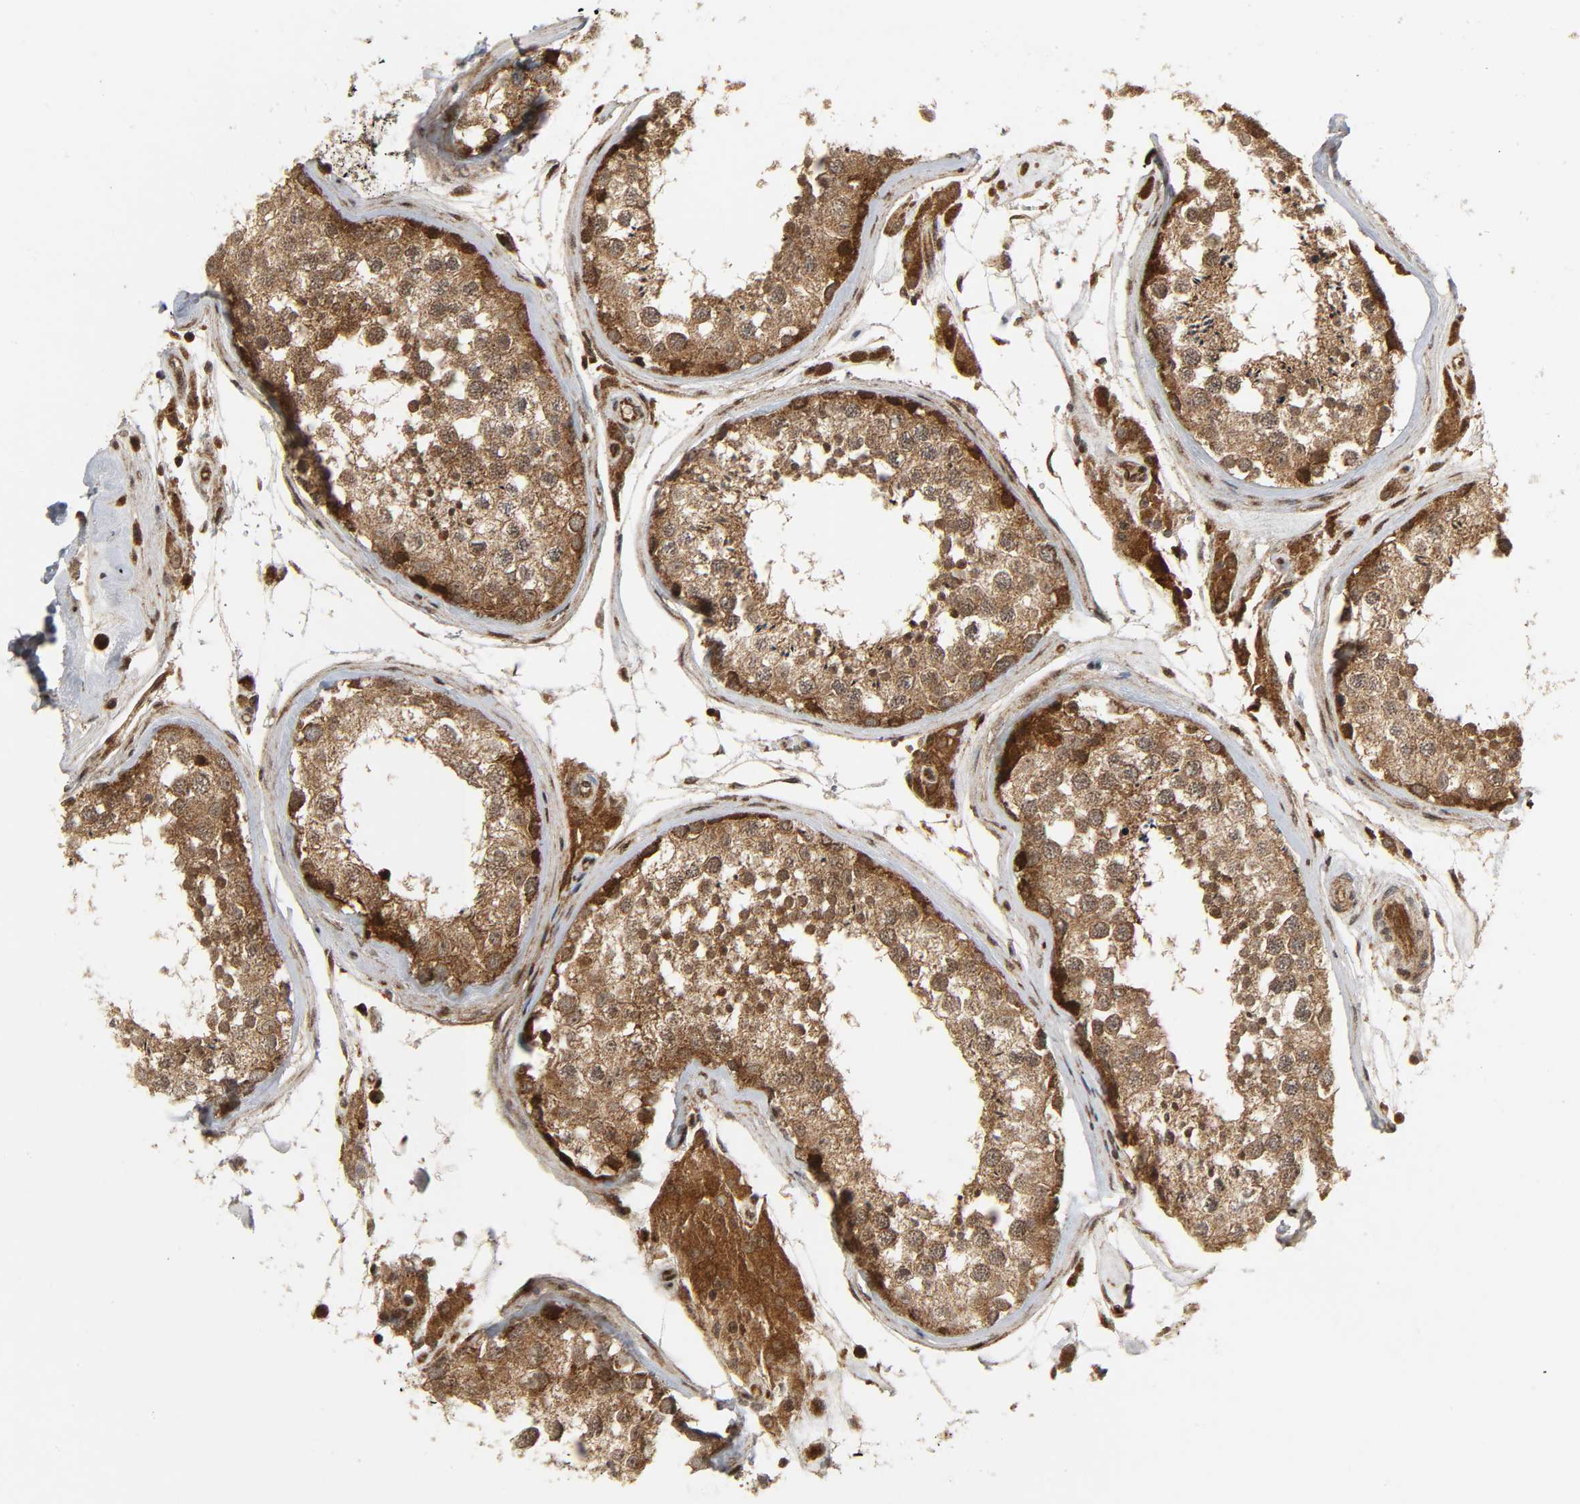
{"staining": {"intensity": "strong", "quantity": ">75%", "location": "cytoplasmic/membranous"}, "tissue": "testis", "cell_type": "Cells in seminiferous ducts", "image_type": "normal", "snomed": [{"axis": "morphology", "description": "Normal tissue, NOS"}, {"axis": "topography", "description": "Testis"}], "caption": "Benign testis displays strong cytoplasmic/membranous expression in approximately >75% of cells in seminiferous ducts.", "gene": "CHUK", "patient": {"sex": "male", "age": 46}}